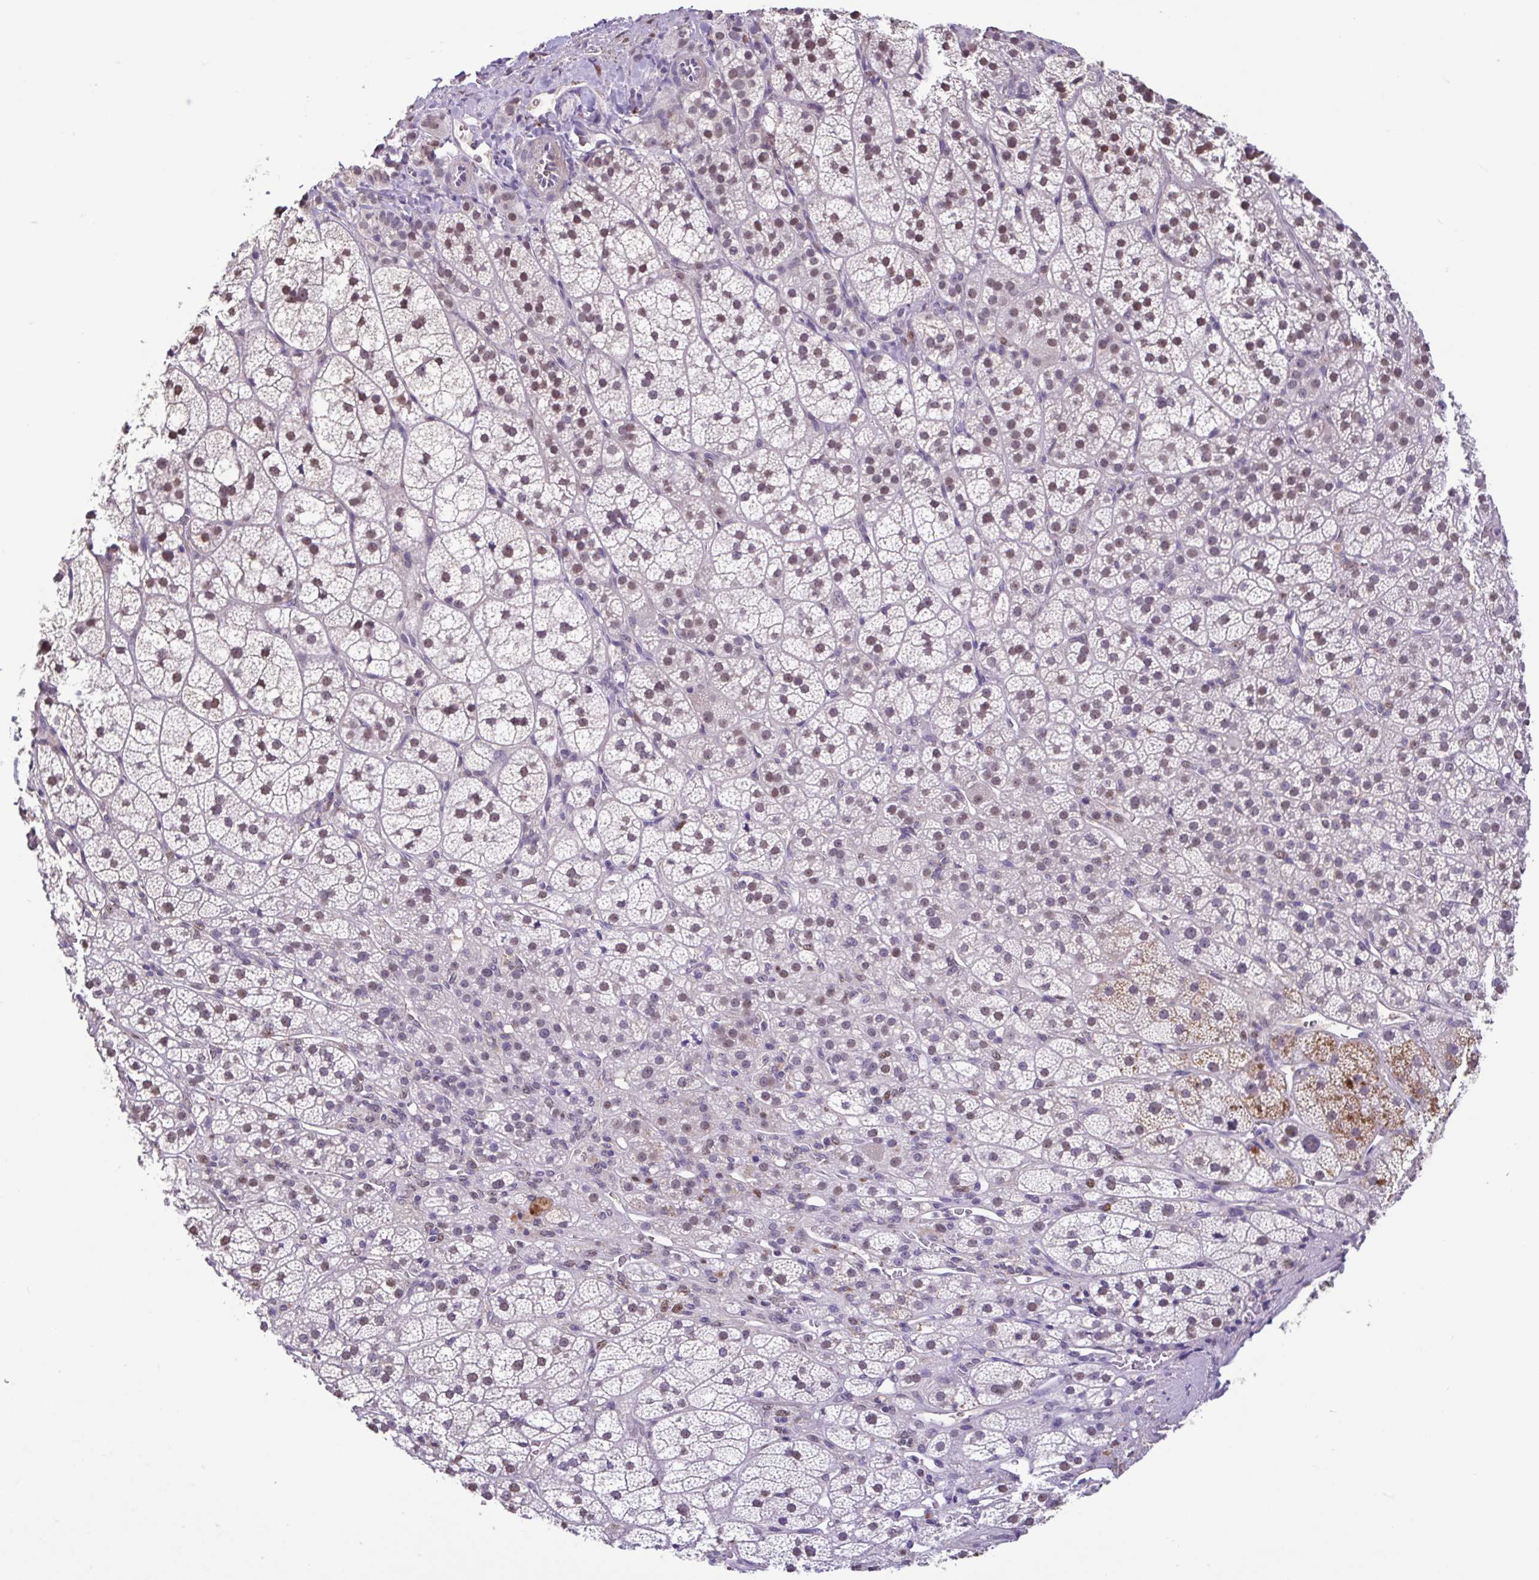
{"staining": {"intensity": "weak", "quantity": ">75%", "location": "cytoplasmic/membranous,nuclear"}, "tissue": "adrenal gland", "cell_type": "Glandular cells", "image_type": "normal", "snomed": [{"axis": "morphology", "description": "Normal tissue, NOS"}, {"axis": "topography", "description": "Adrenal gland"}], "caption": "IHC (DAB) staining of normal human adrenal gland displays weak cytoplasmic/membranous,nuclear protein staining in about >75% of glandular cells.", "gene": "ACTRT3", "patient": {"sex": "female", "age": 60}}